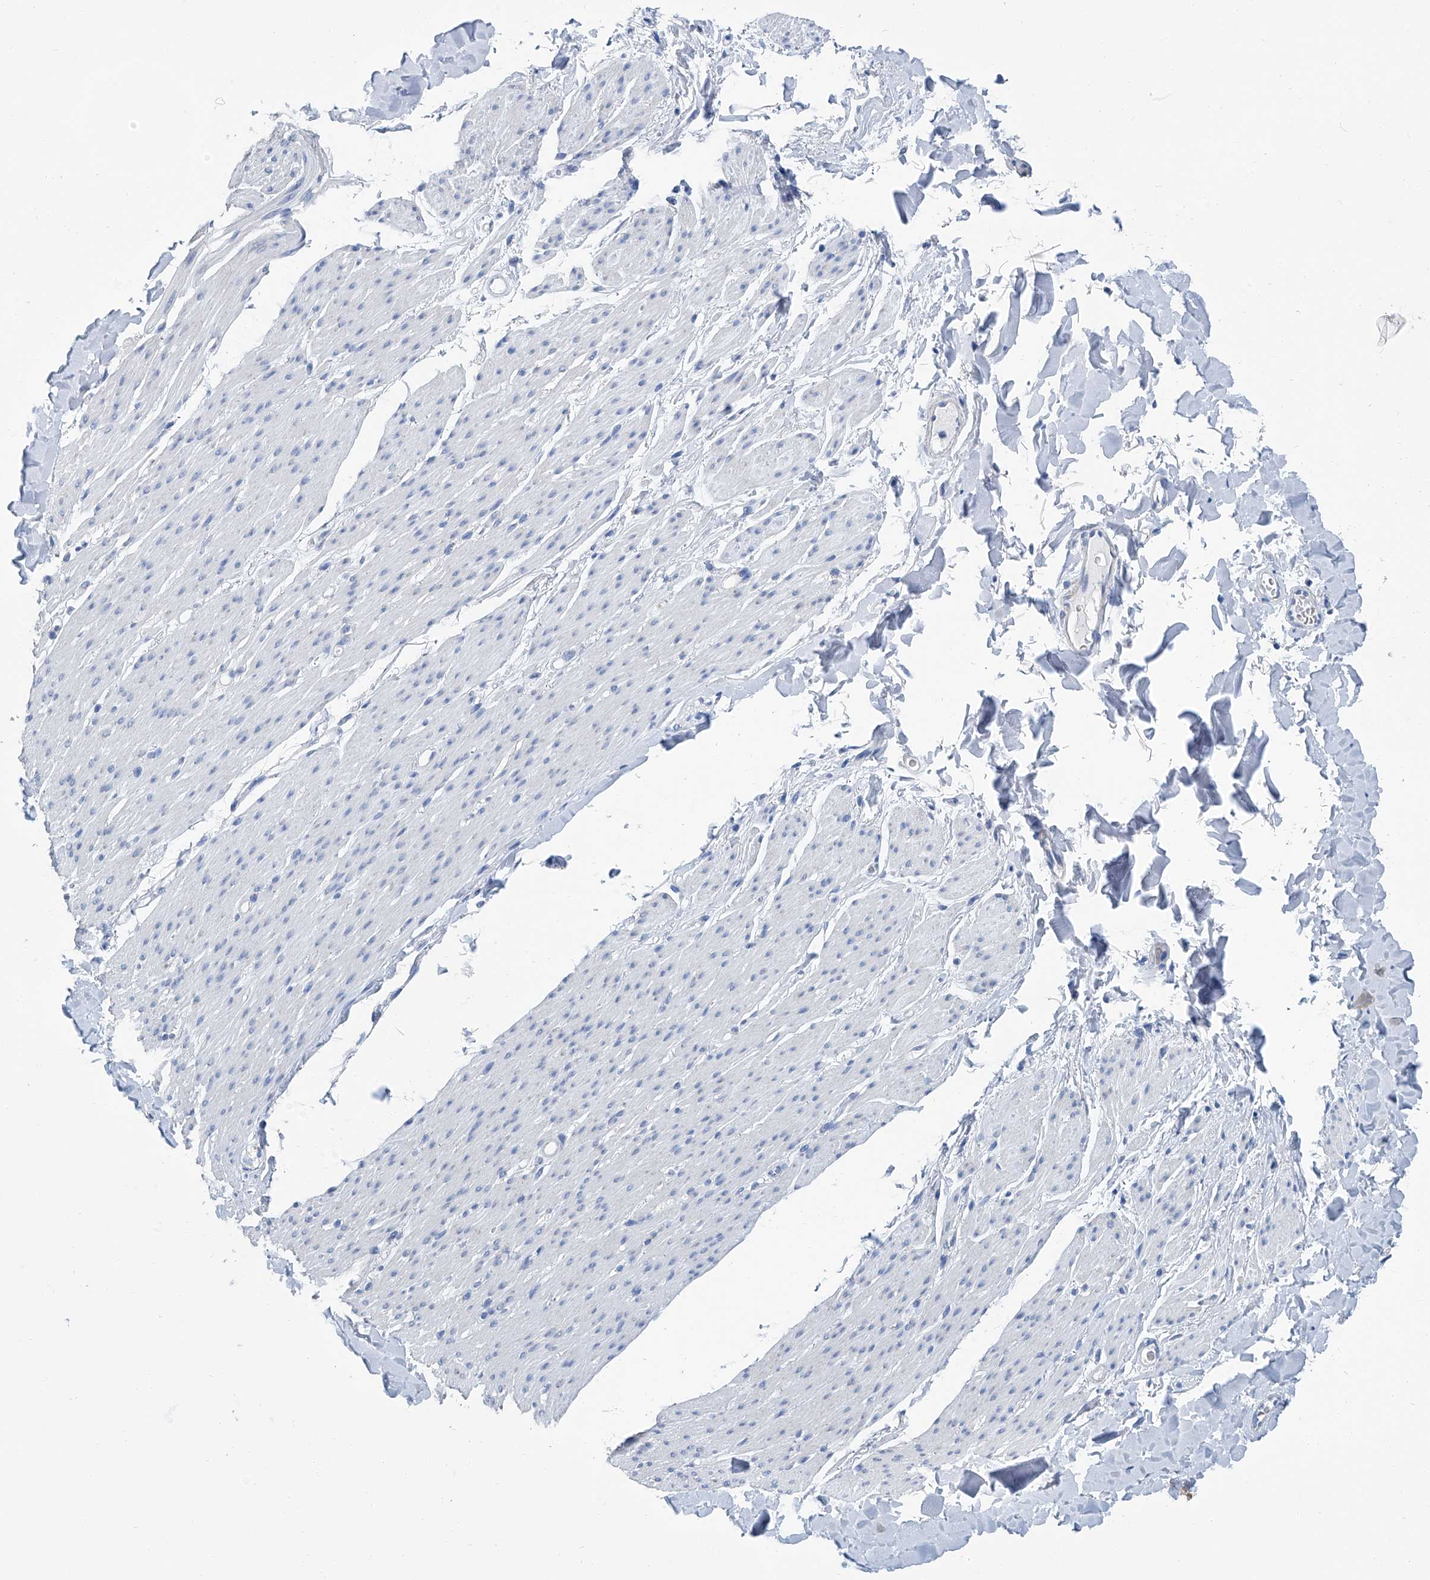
{"staining": {"intensity": "negative", "quantity": "none", "location": "none"}, "tissue": "smooth muscle", "cell_type": "Smooth muscle cells", "image_type": "normal", "snomed": [{"axis": "morphology", "description": "Normal tissue, NOS"}, {"axis": "topography", "description": "Colon"}, {"axis": "topography", "description": "Peripheral nerve tissue"}], "caption": "The IHC histopathology image has no significant staining in smooth muscle cells of smooth muscle.", "gene": "MT", "patient": {"sex": "female", "age": 61}}